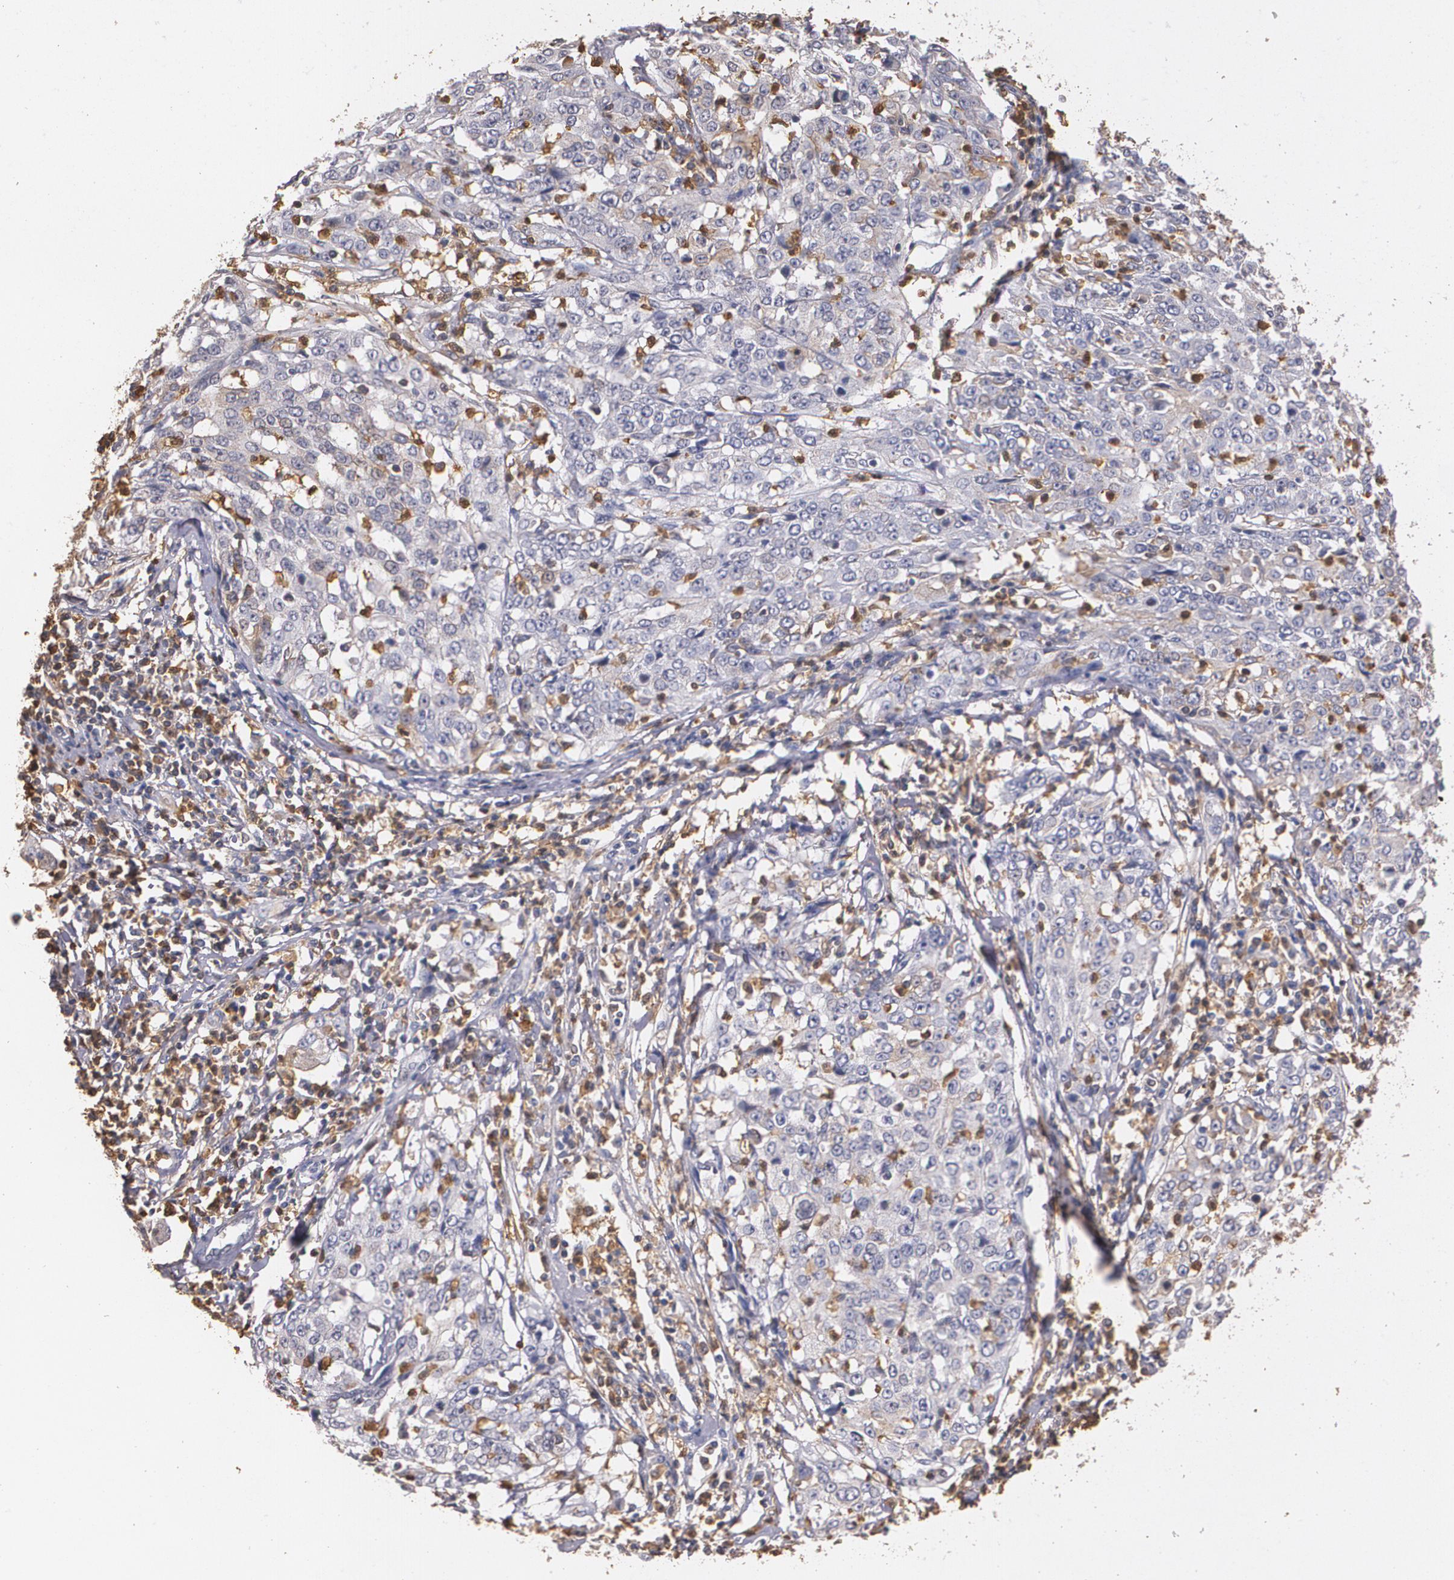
{"staining": {"intensity": "weak", "quantity": "25%-75%", "location": "cytoplasmic/membranous"}, "tissue": "cervical cancer", "cell_type": "Tumor cells", "image_type": "cancer", "snomed": [{"axis": "morphology", "description": "Squamous cell carcinoma, NOS"}, {"axis": "topography", "description": "Cervix"}], "caption": "Brown immunohistochemical staining in human cervical cancer demonstrates weak cytoplasmic/membranous staining in approximately 25%-75% of tumor cells.", "gene": "PTS", "patient": {"sex": "female", "age": 39}}